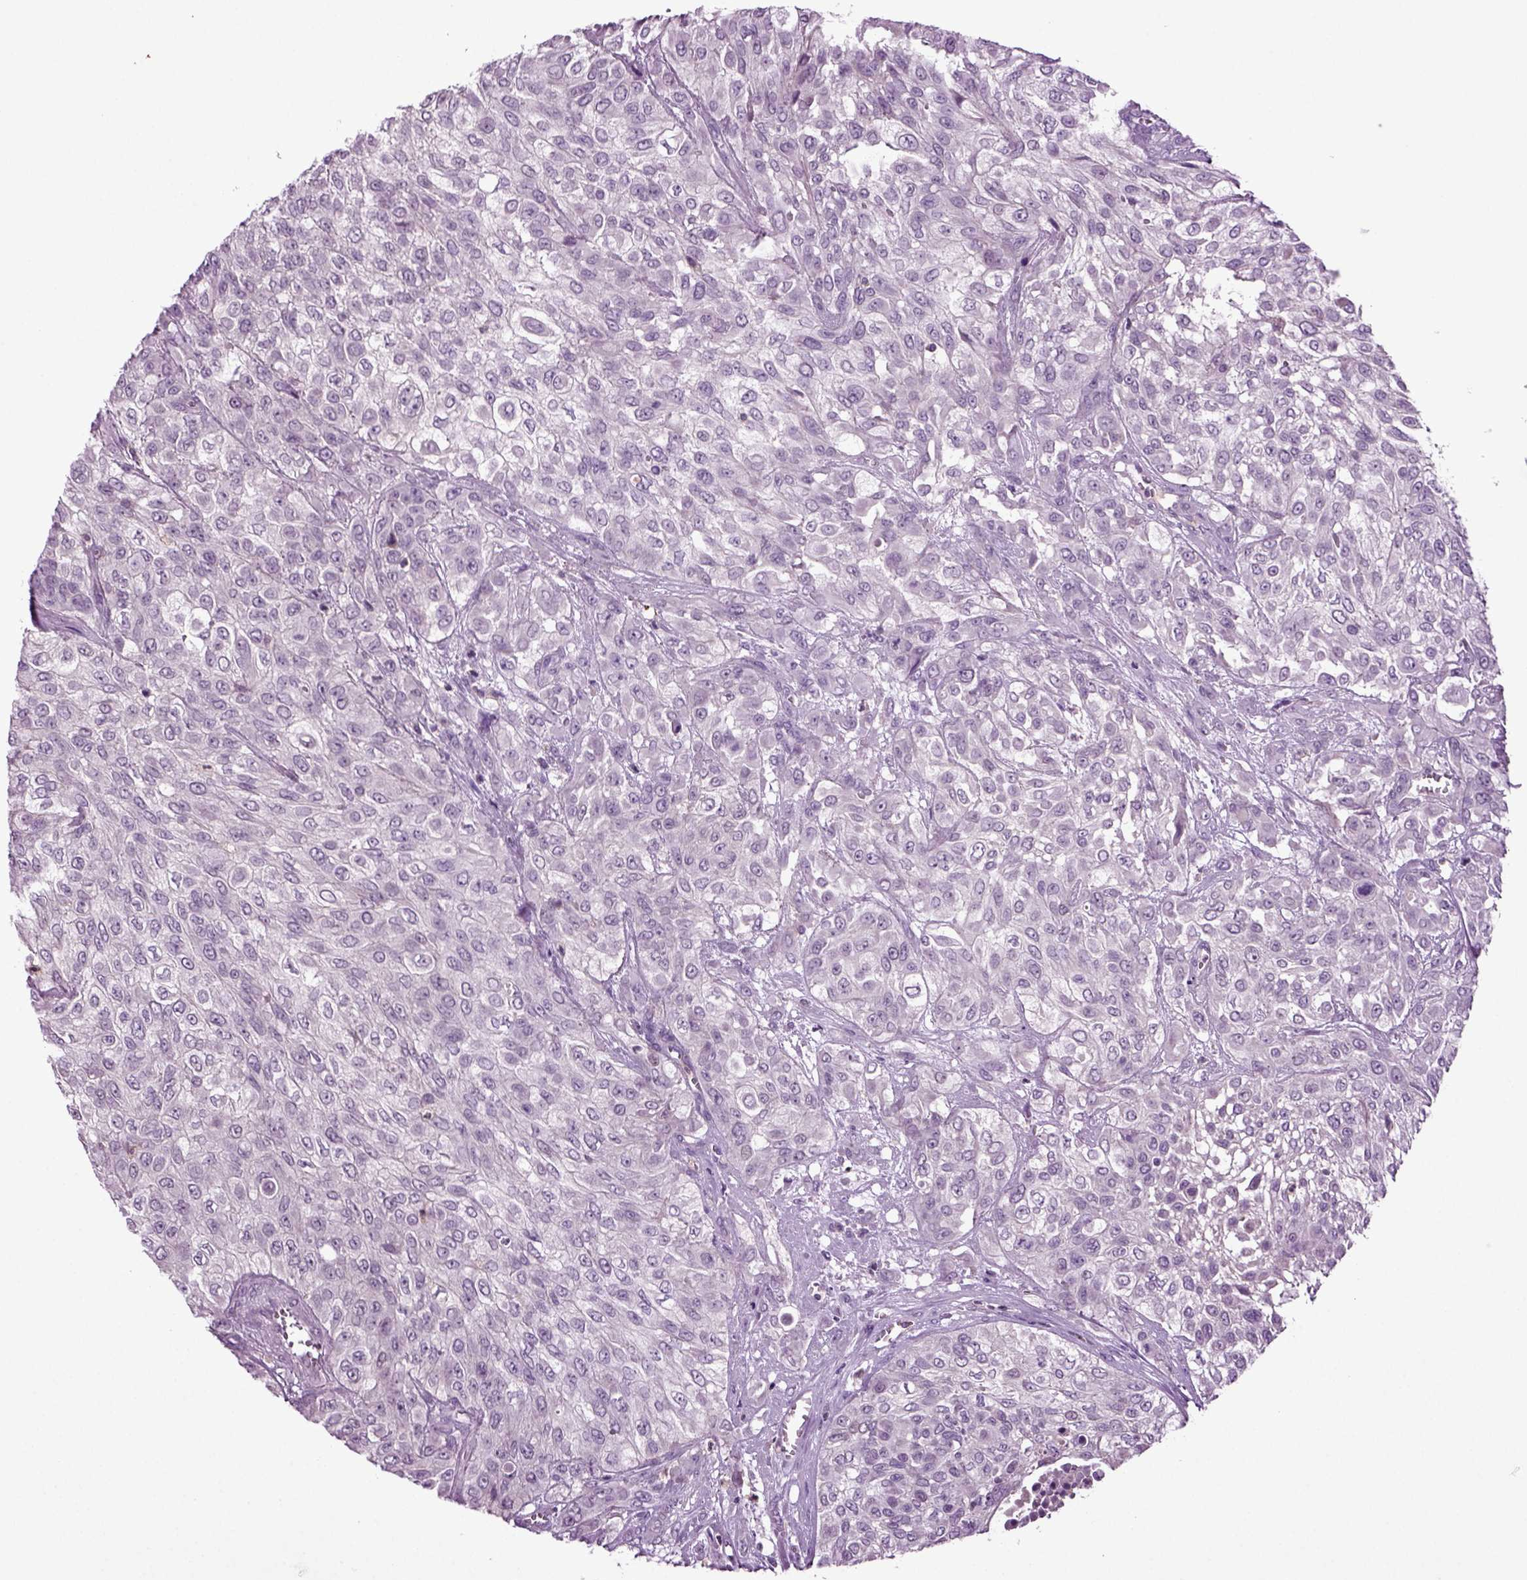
{"staining": {"intensity": "negative", "quantity": "none", "location": "none"}, "tissue": "urothelial cancer", "cell_type": "Tumor cells", "image_type": "cancer", "snomed": [{"axis": "morphology", "description": "Urothelial carcinoma, High grade"}, {"axis": "topography", "description": "Urinary bladder"}], "caption": "High power microscopy image of an immunohistochemistry micrograph of urothelial cancer, revealing no significant expression in tumor cells.", "gene": "FGF11", "patient": {"sex": "male", "age": 57}}